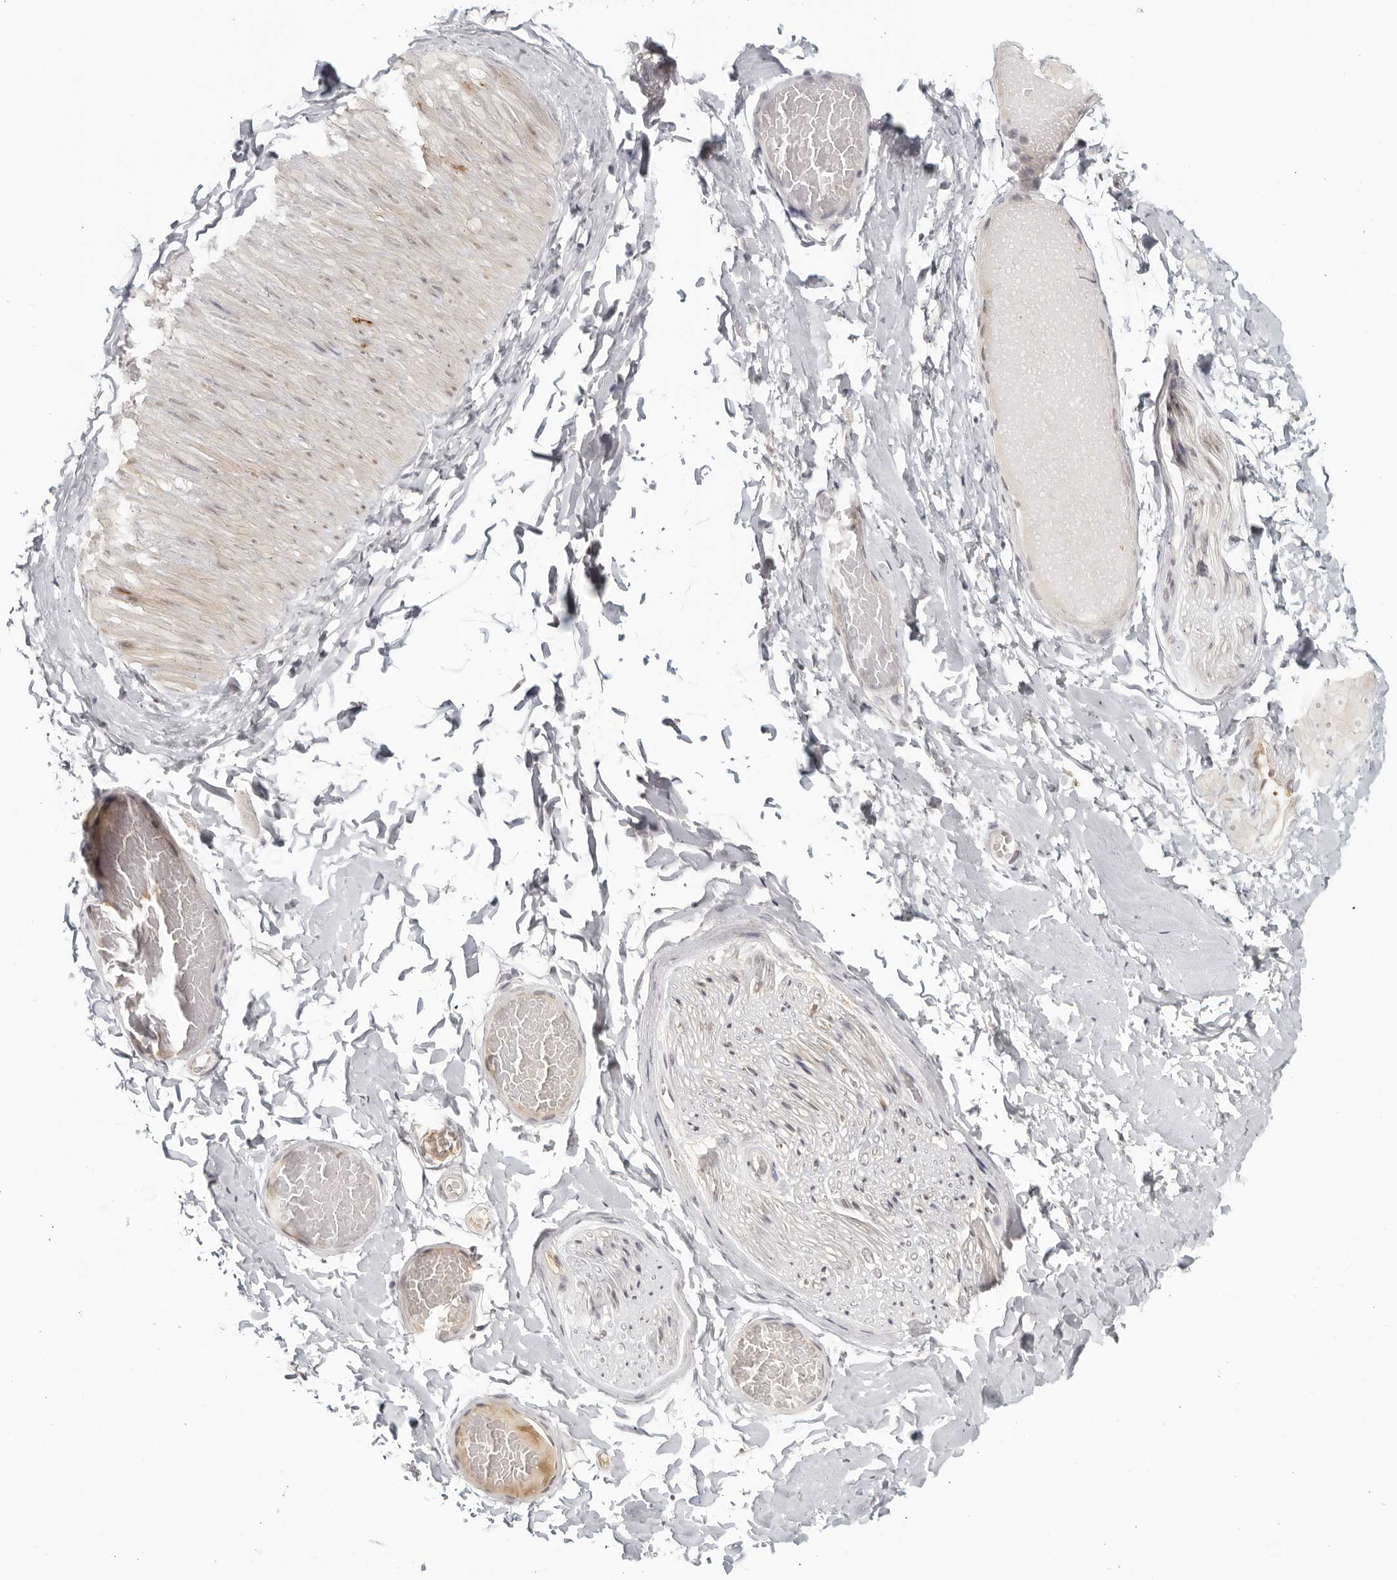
{"staining": {"intensity": "negative", "quantity": "none", "location": "none"}, "tissue": "adipose tissue", "cell_type": "Adipocytes", "image_type": "normal", "snomed": [{"axis": "morphology", "description": "Normal tissue, NOS"}, {"axis": "topography", "description": "Adipose tissue"}, {"axis": "topography", "description": "Vascular tissue"}, {"axis": "topography", "description": "Peripheral nerve tissue"}], "caption": "High power microscopy photomicrograph of an immunohistochemistry histopathology image of normal adipose tissue, revealing no significant staining in adipocytes.", "gene": "STRADB", "patient": {"sex": "male", "age": 25}}